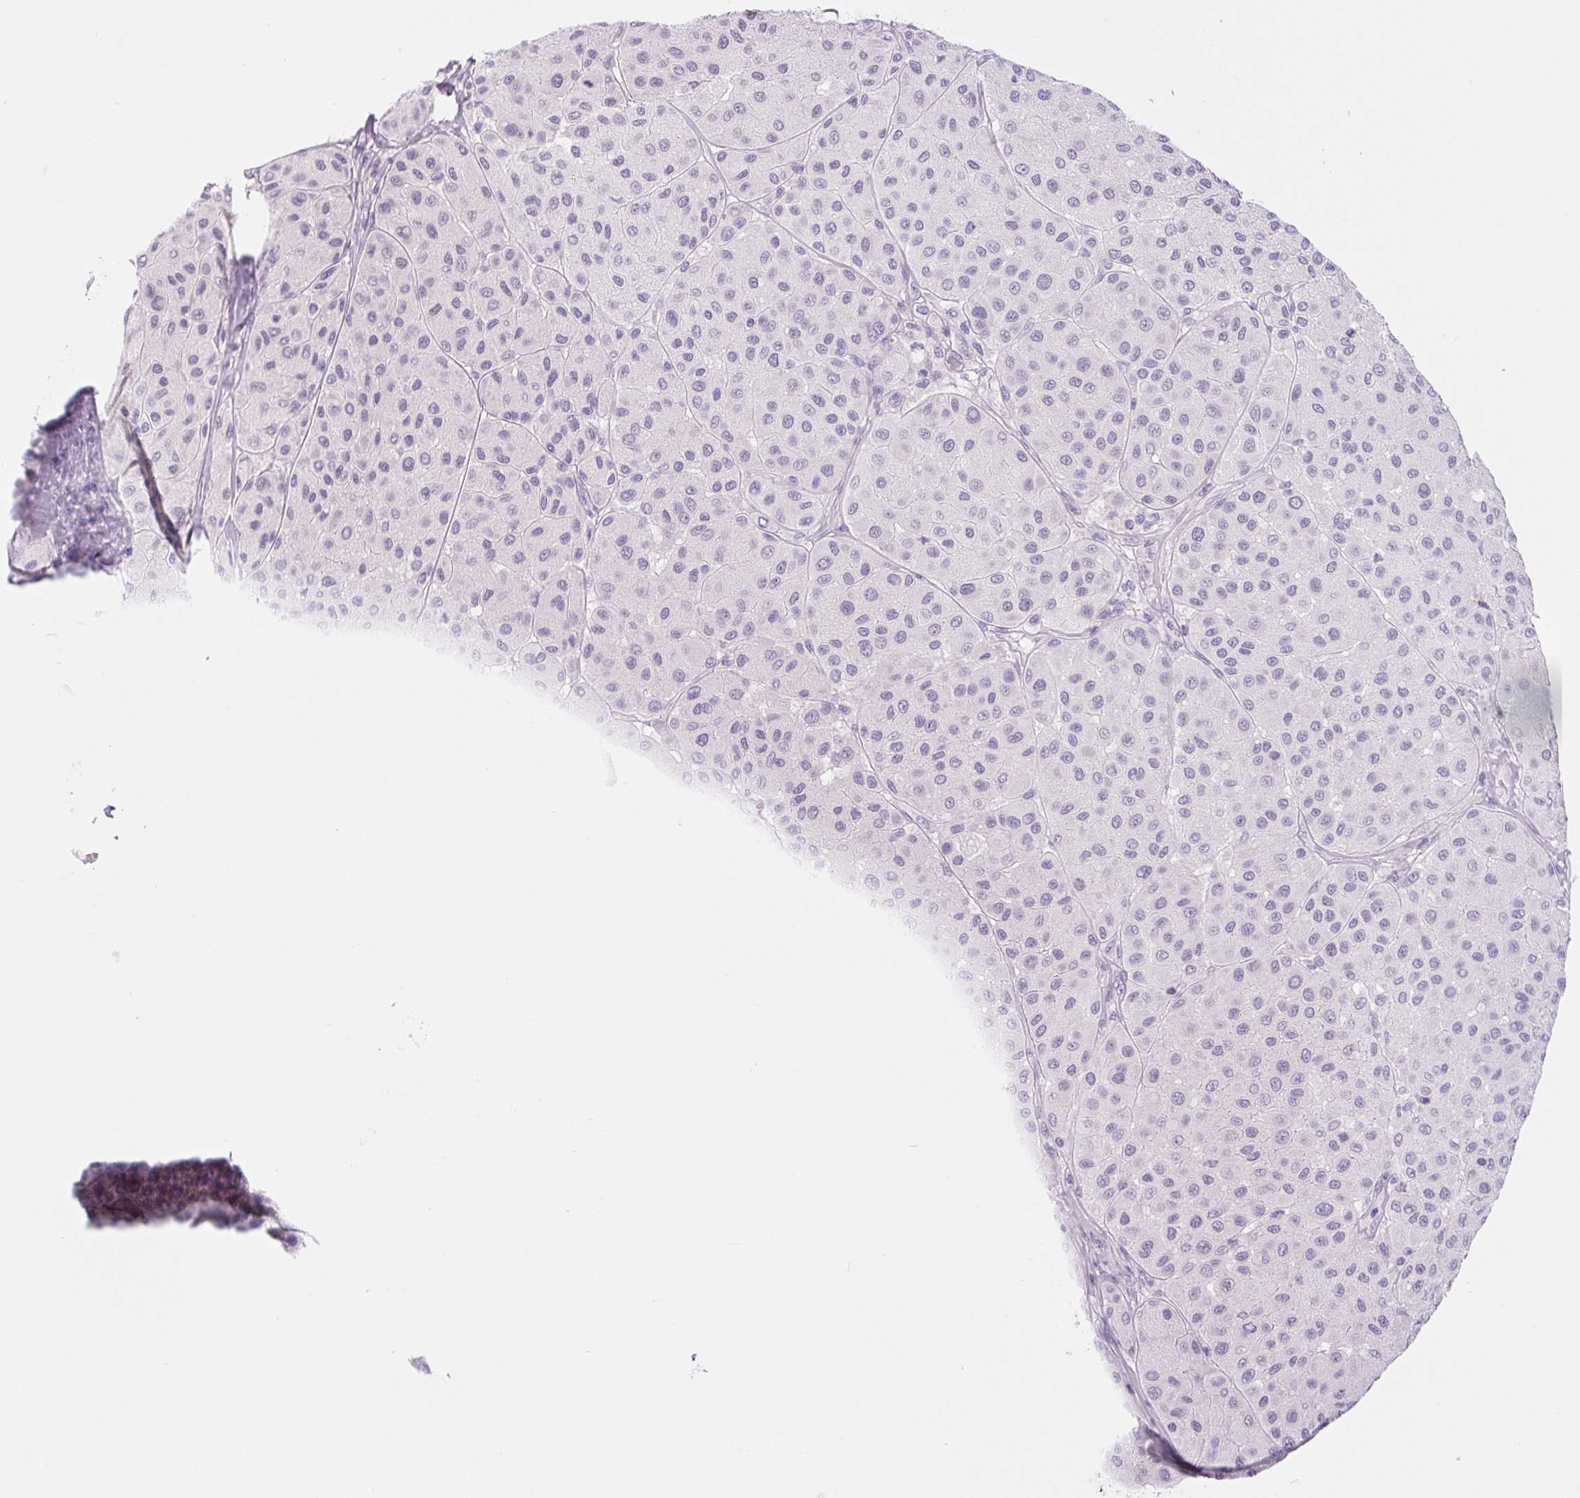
{"staining": {"intensity": "negative", "quantity": "none", "location": "none"}, "tissue": "melanoma", "cell_type": "Tumor cells", "image_type": "cancer", "snomed": [{"axis": "morphology", "description": "Malignant melanoma, Metastatic site"}, {"axis": "topography", "description": "Smooth muscle"}], "caption": "Malignant melanoma (metastatic site) was stained to show a protein in brown. There is no significant staining in tumor cells.", "gene": "COL9A2", "patient": {"sex": "male", "age": 41}}